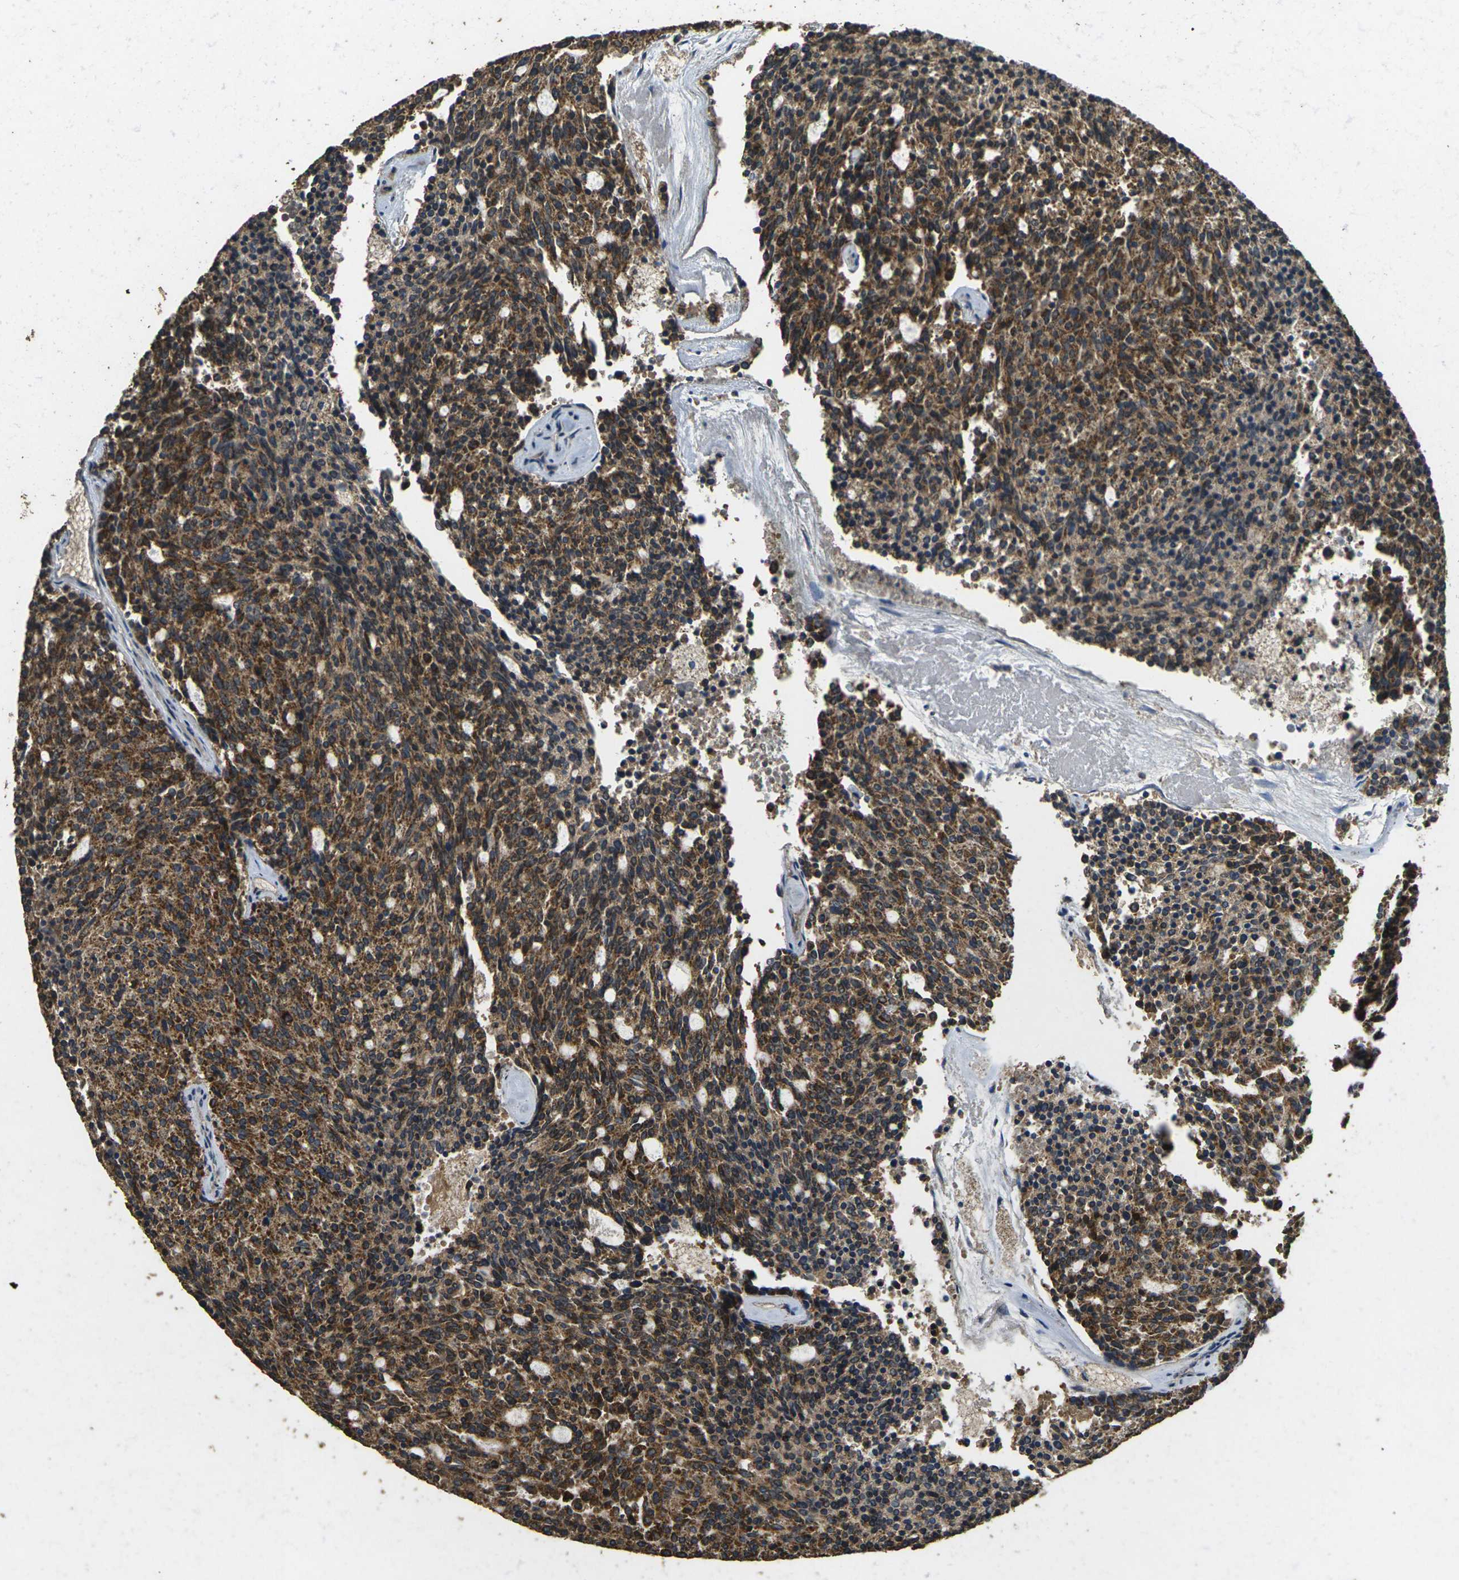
{"staining": {"intensity": "strong", "quantity": ">75%", "location": "cytoplasmic/membranous"}, "tissue": "carcinoid", "cell_type": "Tumor cells", "image_type": "cancer", "snomed": [{"axis": "morphology", "description": "Carcinoid, malignant, NOS"}, {"axis": "topography", "description": "Pancreas"}], "caption": "Malignant carcinoid stained for a protein demonstrates strong cytoplasmic/membranous positivity in tumor cells.", "gene": "MAPK11", "patient": {"sex": "female", "age": 54}}